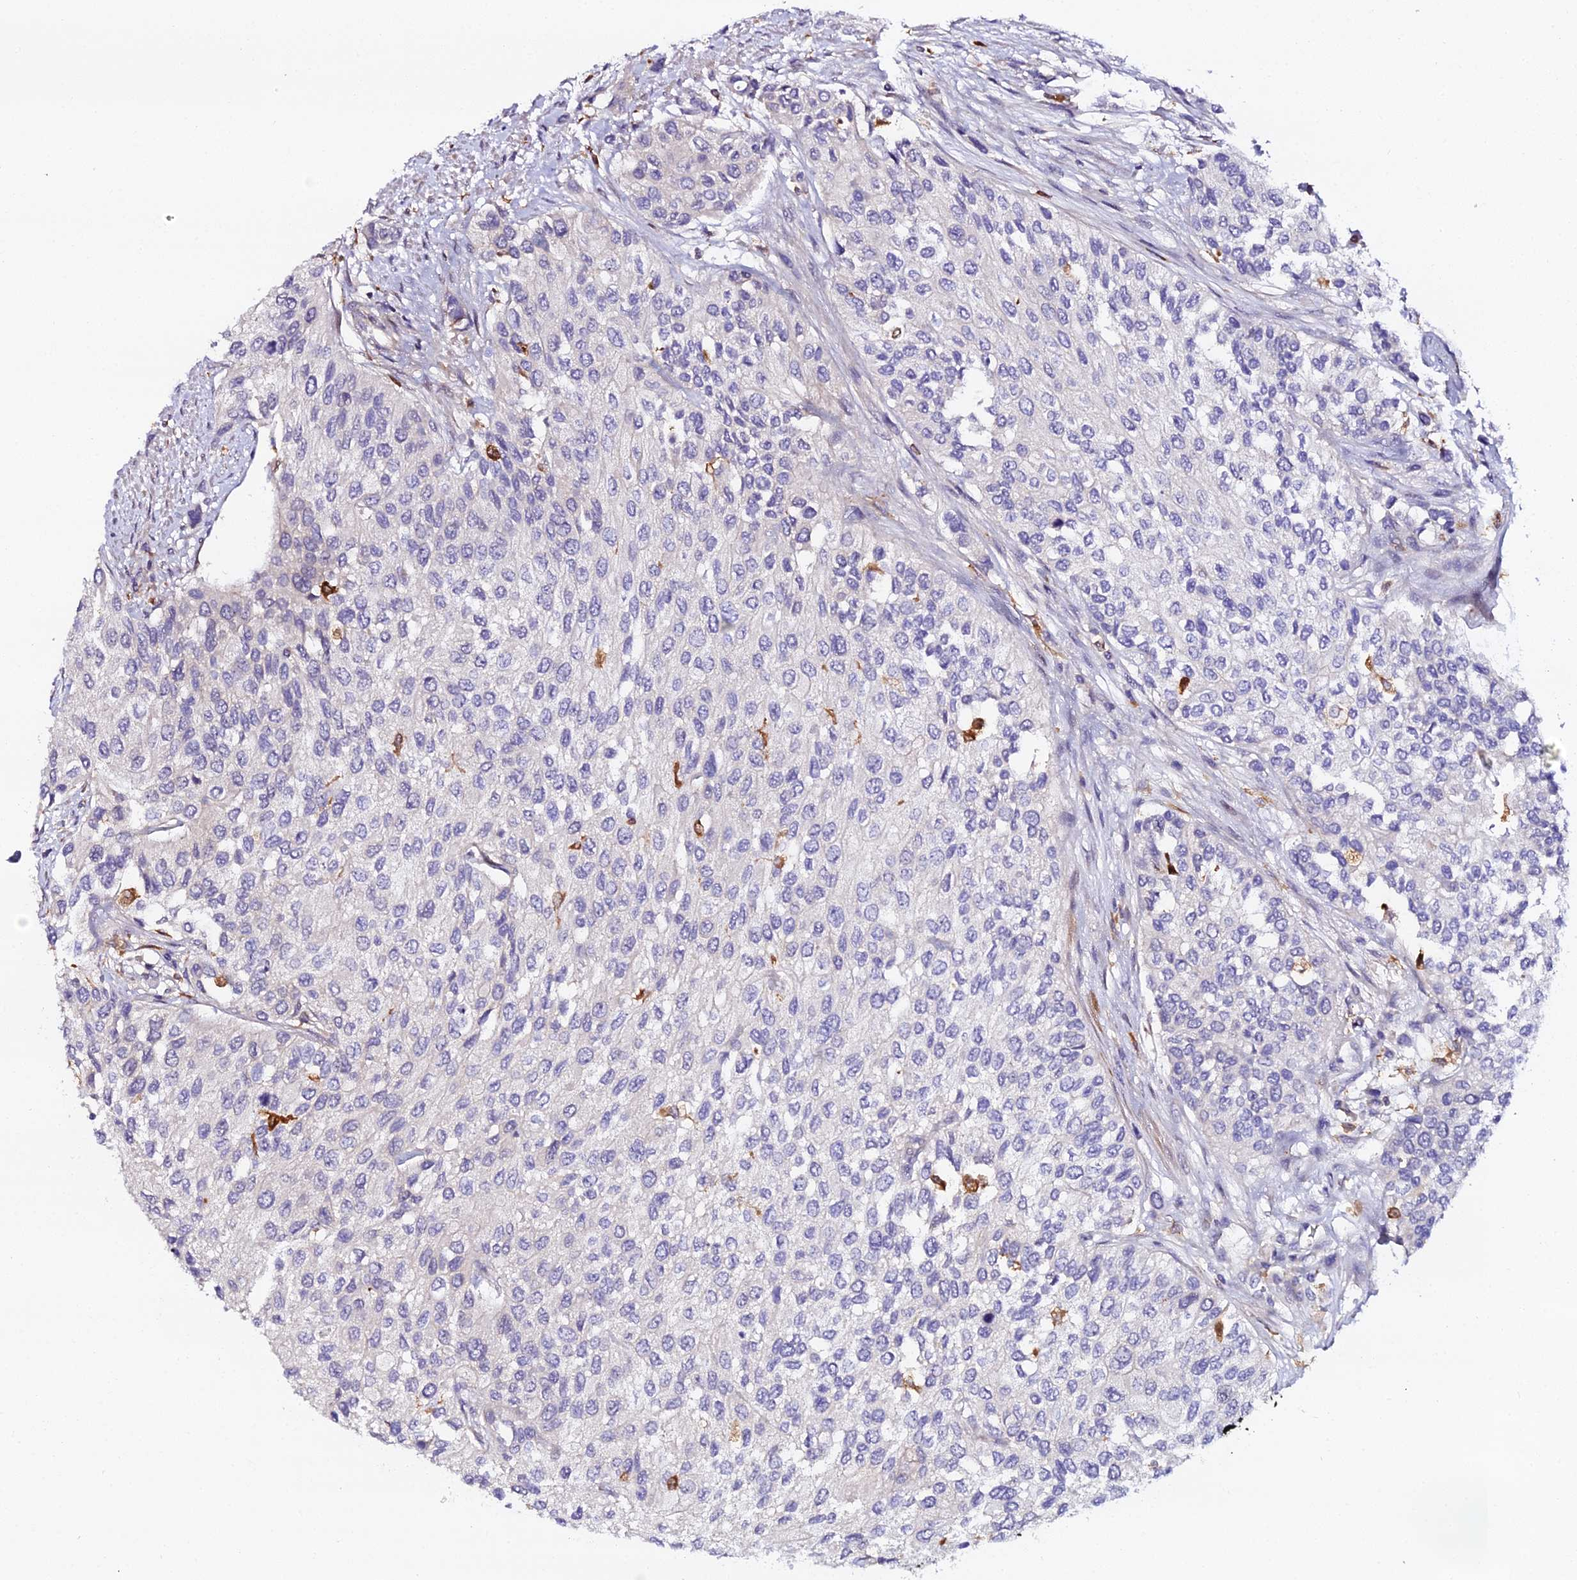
{"staining": {"intensity": "negative", "quantity": "none", "location": "none"}, "tissue": "urothelial cancer", "cell_type": "Tumor cells", "image_type": "cancer", "snomed": [{"axis": "morphology", "description": "Normal tissue, NOS"}, {"axis": "morphology", "description": "Urothelial carcinoma, High grade"}, {"axis": "topography", "description": "Vascular tissue"}, {"axis": "topography", "description": "Urinary bladder"}], "caption": "High-grade urothelial carcinoma stained for a protein using immunohistochemistry displays no staining tumor cells.", "gene": "IL4I1", "patient": {"sex": "female", "age": 56}}